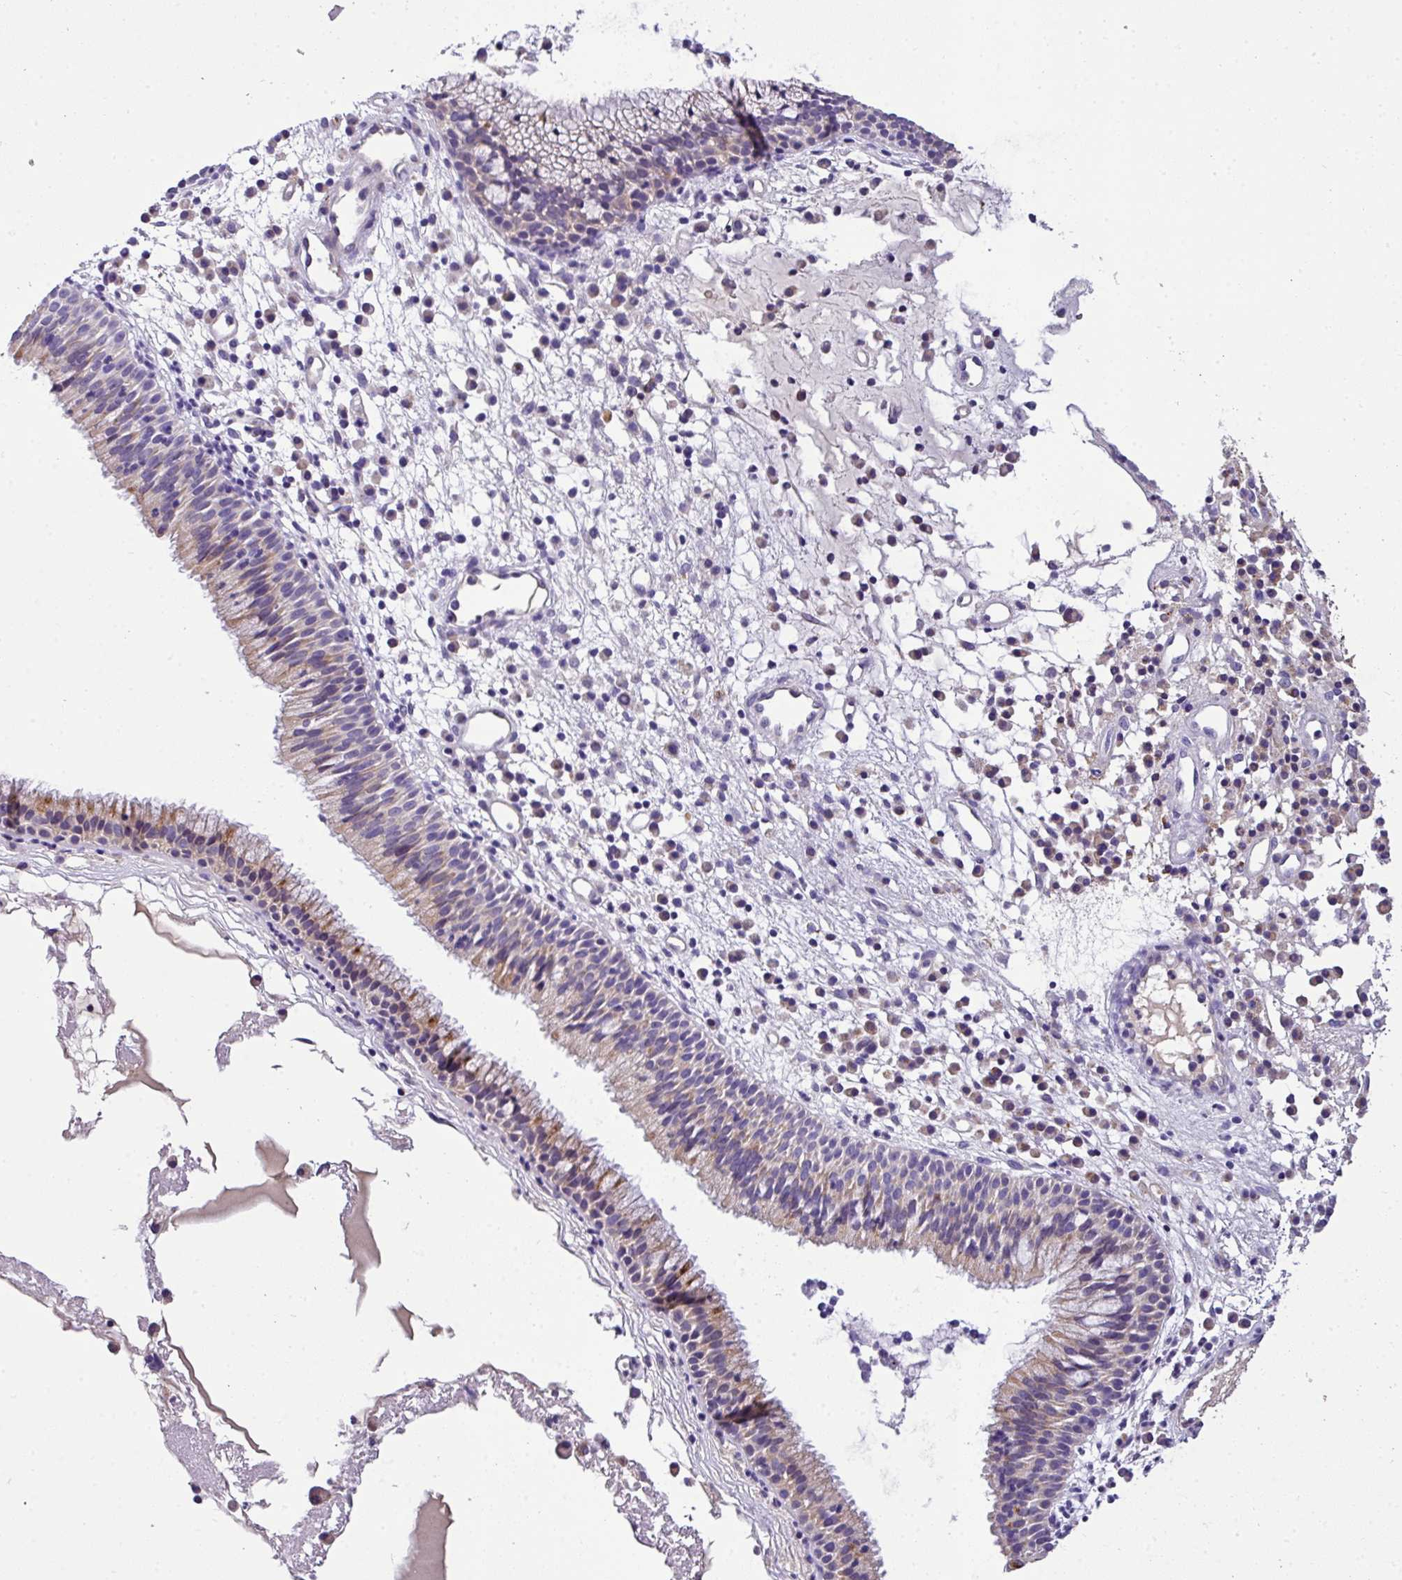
{"staining": {"intensity": "moderate", "quantity": "<25%", "location": "cytoplasmic/membranous"}, "tissue": "nasopharynx", "cell_type": "Respiratory epithelial cells", "image_type": "normal", "snomed": [{"axis": "morphology", "description": "Normal tissue, NOS"}, {"axis": "topography", "description": "Nasopharynx"}], "caption": "Nasopharynx stained with DAB (3,3'-diaminobenzidine) IHC displays low levels of moderate cytoplasmic/membranous staining in about <25% of respiratory epithelial cells.", "gene": "ANXA2R", "patient": {"sex": "male", "age": 21}}